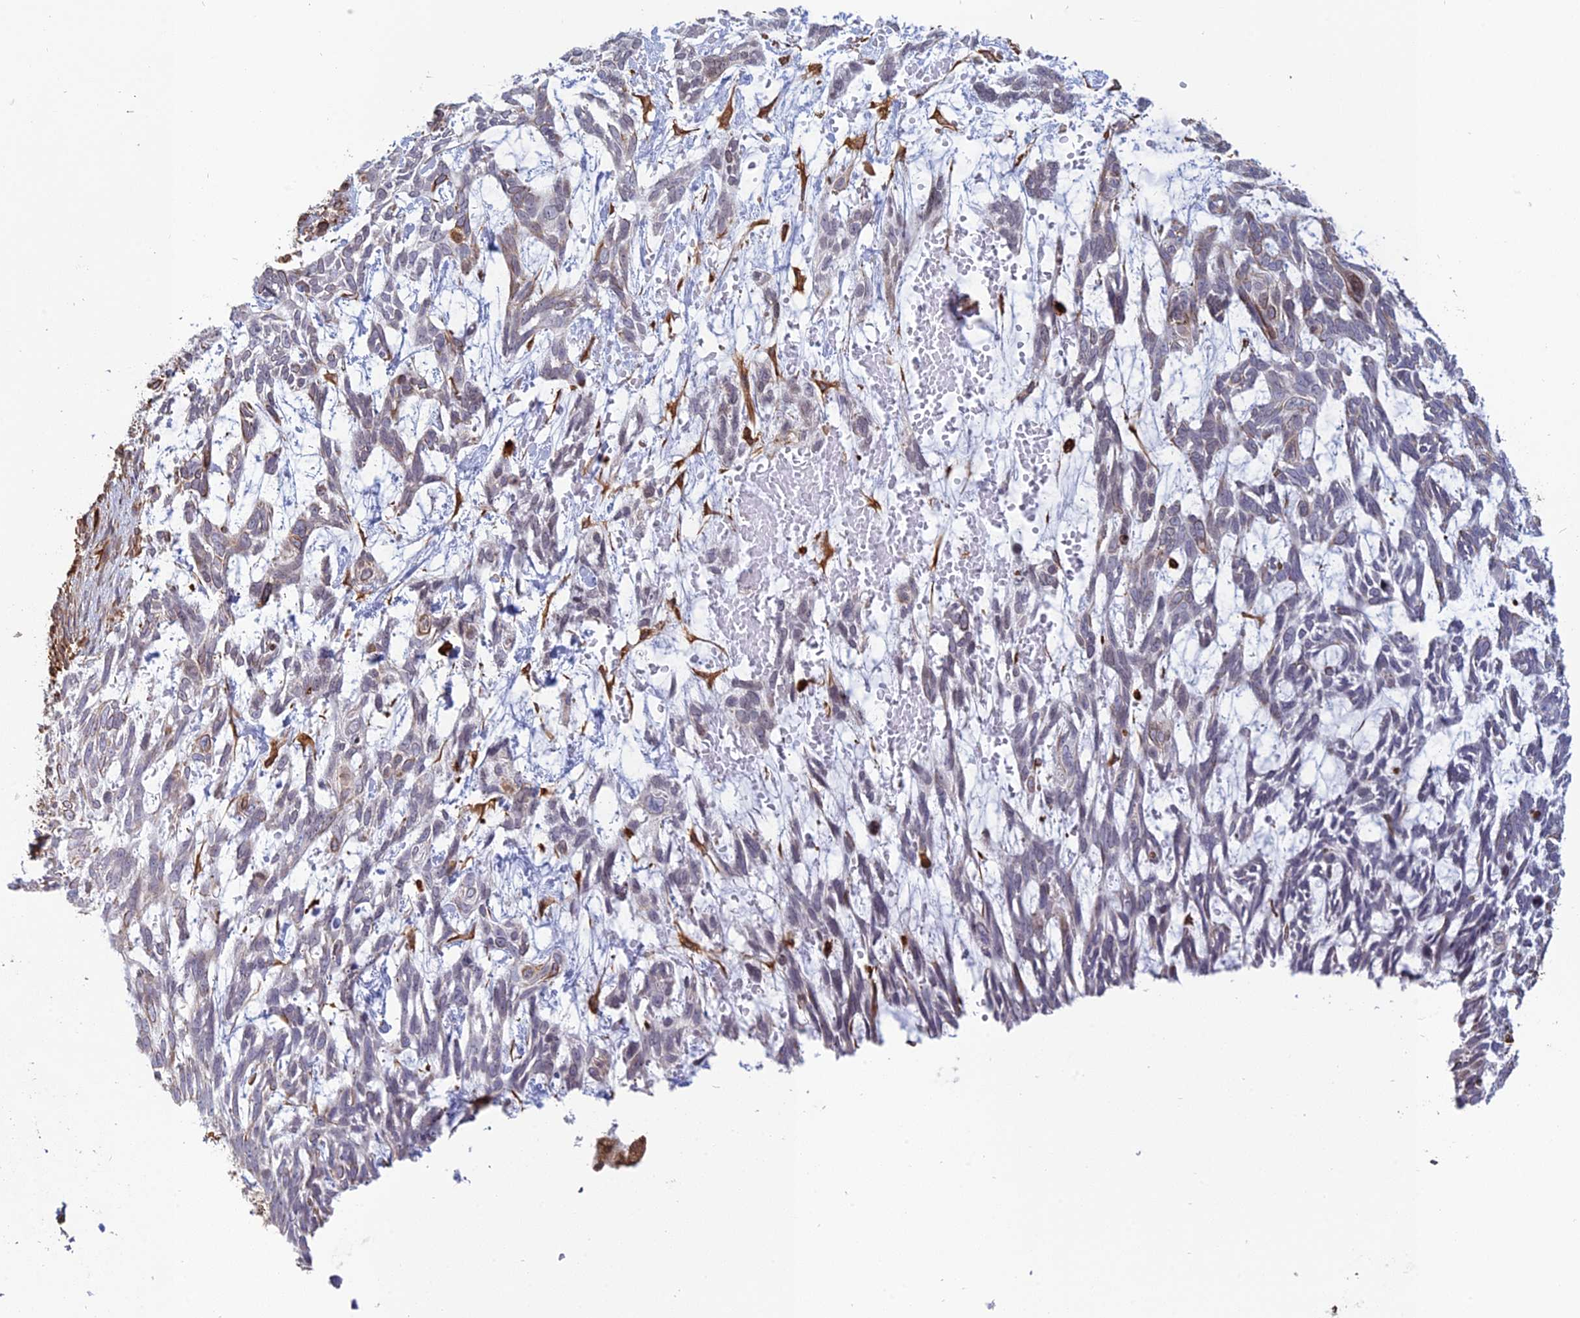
{"staining": {"intensity": "moderate", "quantity": "<25%", "location": "cytoplasmic/membranous"}, "tissue": "skin cancer", "cell_type": "Tumor cells", "image_type": "cancer", "snomed": [{"axis": "morphology", "description": "Basal cell carcinoma"}, {"axis": "topography", "description": "Skin"}], "caption": "About <25% of tumor cells in skin basal cell carcinoma display moderate cytoplasmic/membranous protein expression as visualized by brown immunohistochemical staining.", "gene": "APOBR", "patient": {"sex": "male", "age": 88}}